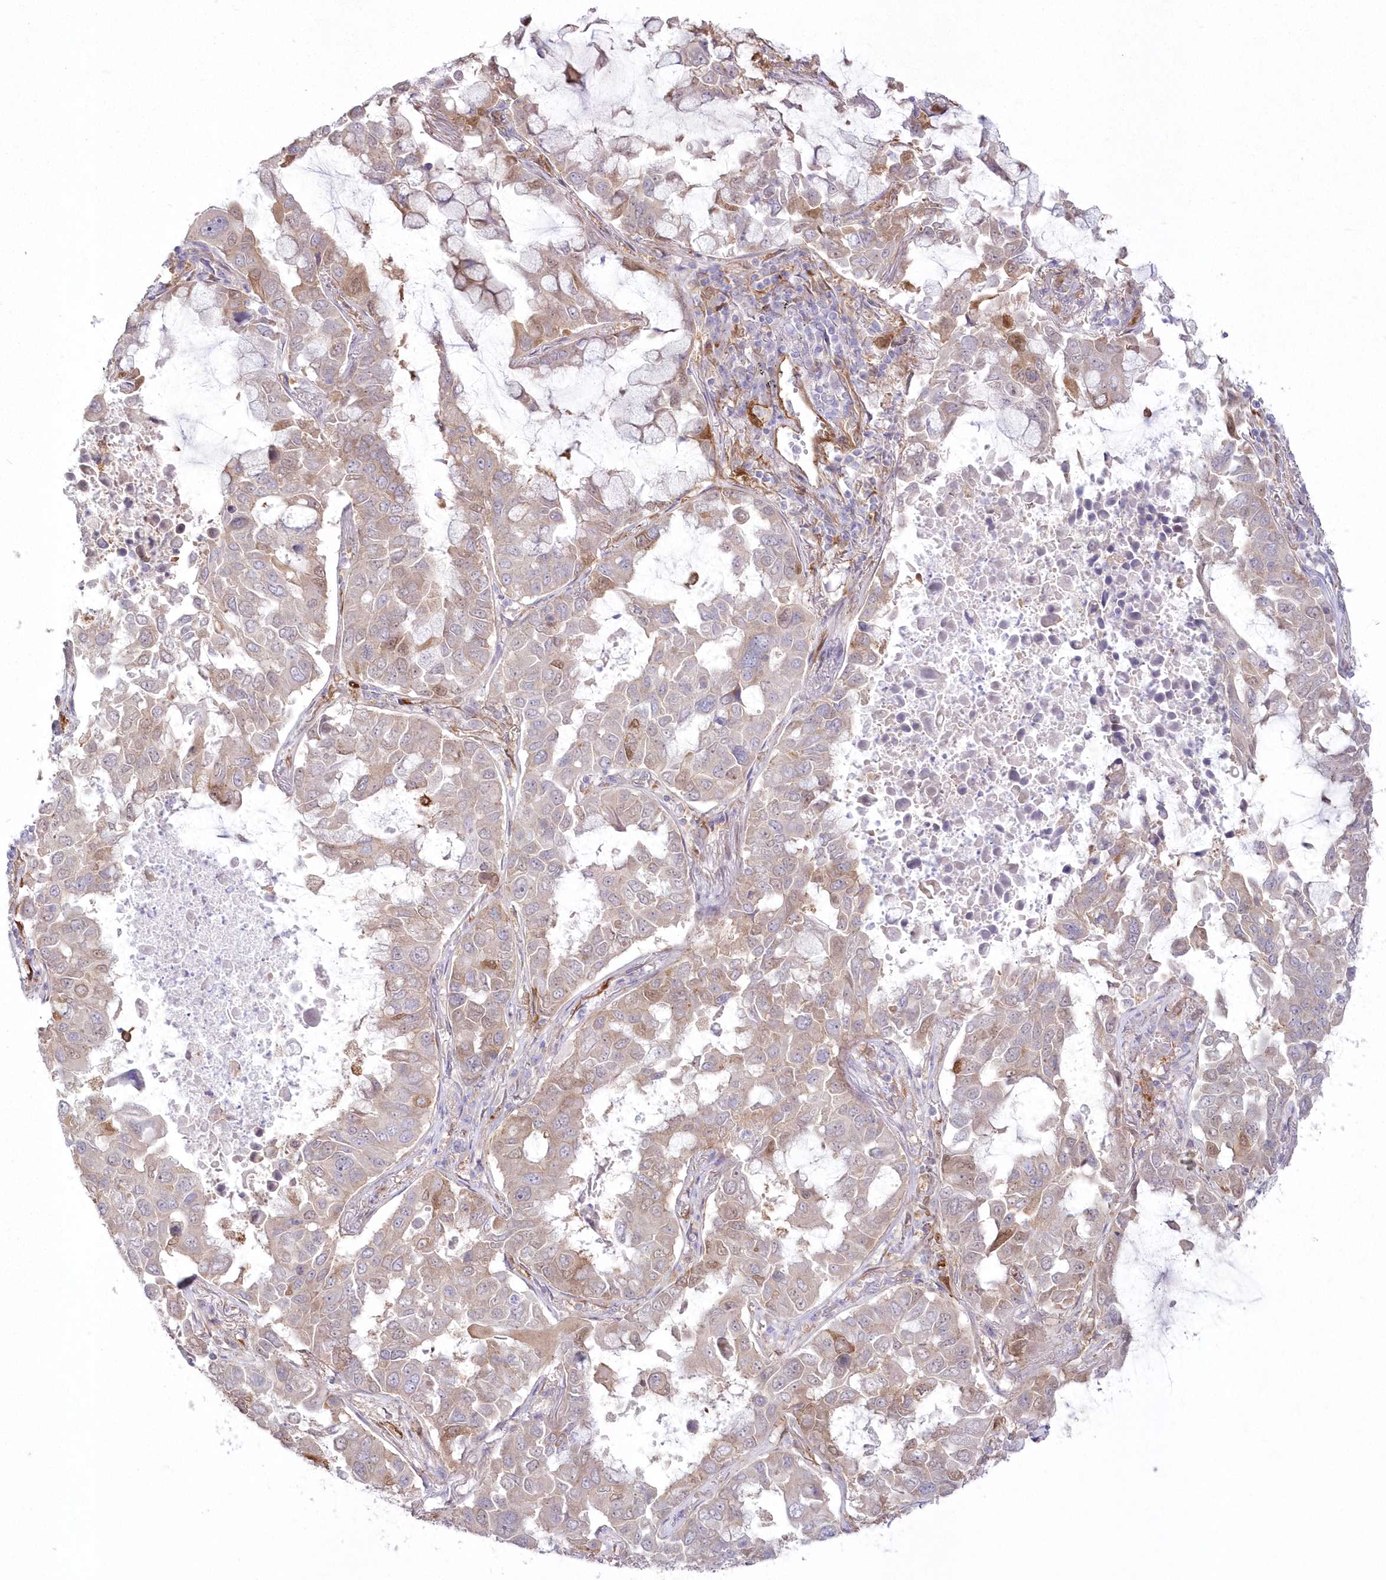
{"staining": {"intensity": "moderate", "quantity": "25%-75%", "location": "cytoplasmic/membranous"}, "tissue": "lung cancer", "cell_type": "Tumor cells", "image_type": "cancer", "snomed": [{"axis": "morphology", "description": "Adenocarcinoma, NOS"}, {"axis": "topography", "description": "Lung"}], "caption": "IHC of human lung cancer (adenocarcinoma) demonstrates medium levels of moderate cytoplasmic/membranous staining in about 25%-75% of tumor cells.", "gene": "SH3PXD2B", "patient": {"sex": "male", "age": 64}}